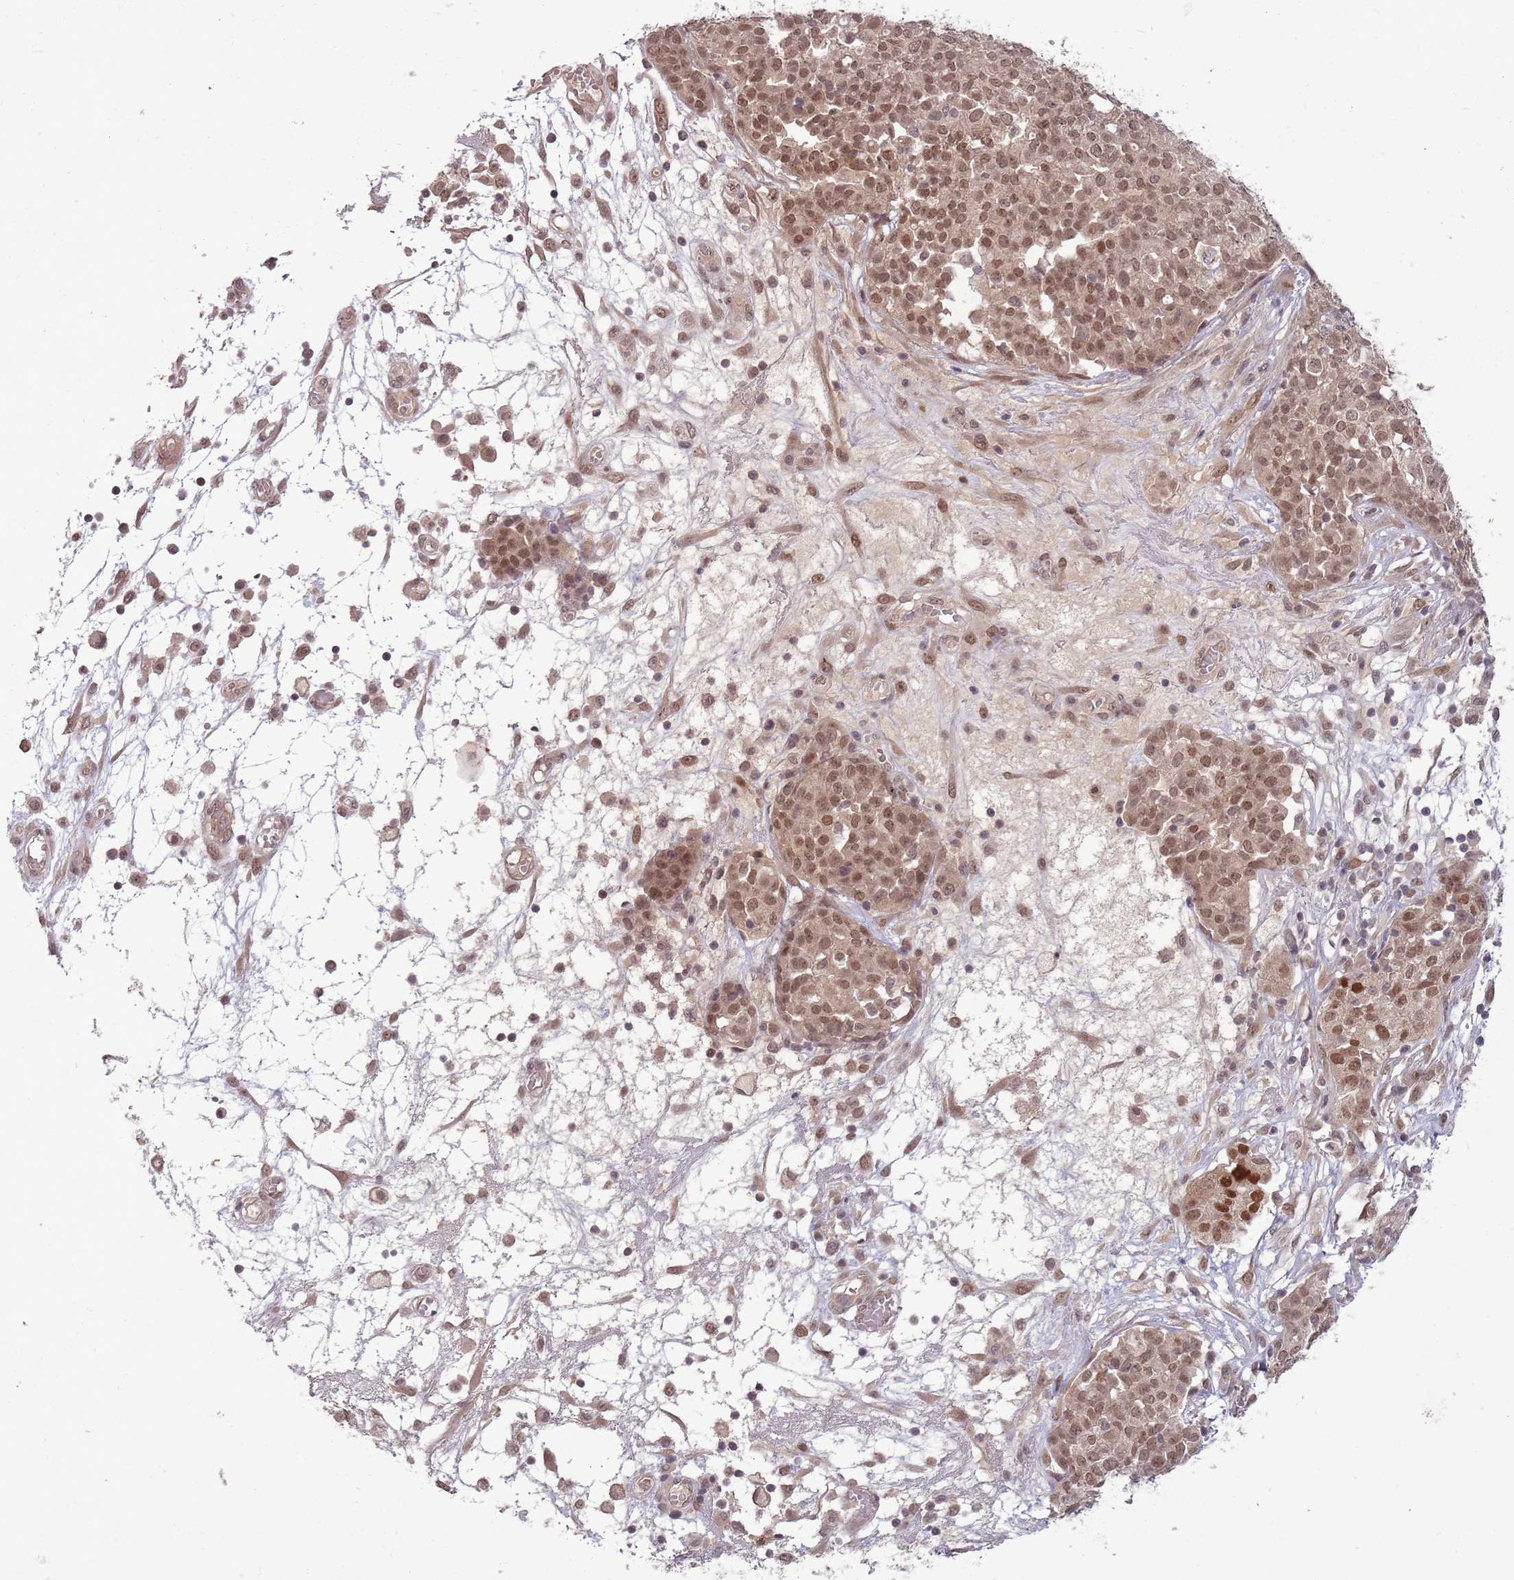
{"staining": {"intensity": "moderate", "quantity": ">75%", "location": "nuclear"}, "tissue": "ovarian cancer", "cell_type": "Tumor cells", "image_type": "cancer", "snomed": [{"axis": "morphology", "description": "Cystadenocarcinoma, serous, NOS"}, {"axis": "topography", "description": "Soft tissue"}, {"axis": "topography", "description": "Ovary"}], "caption": "This micrograph displays serous cystadenocarcinoma (ovarian) stained with immunohistochemistry (IHC) to label a protein in brown. The nuclear of tumor cells show moderate positivity for the protein. Nuclei are counter-stained blue.", "gene": "ADAMTS3", "patient": {"sex": "female", "age": 57}}